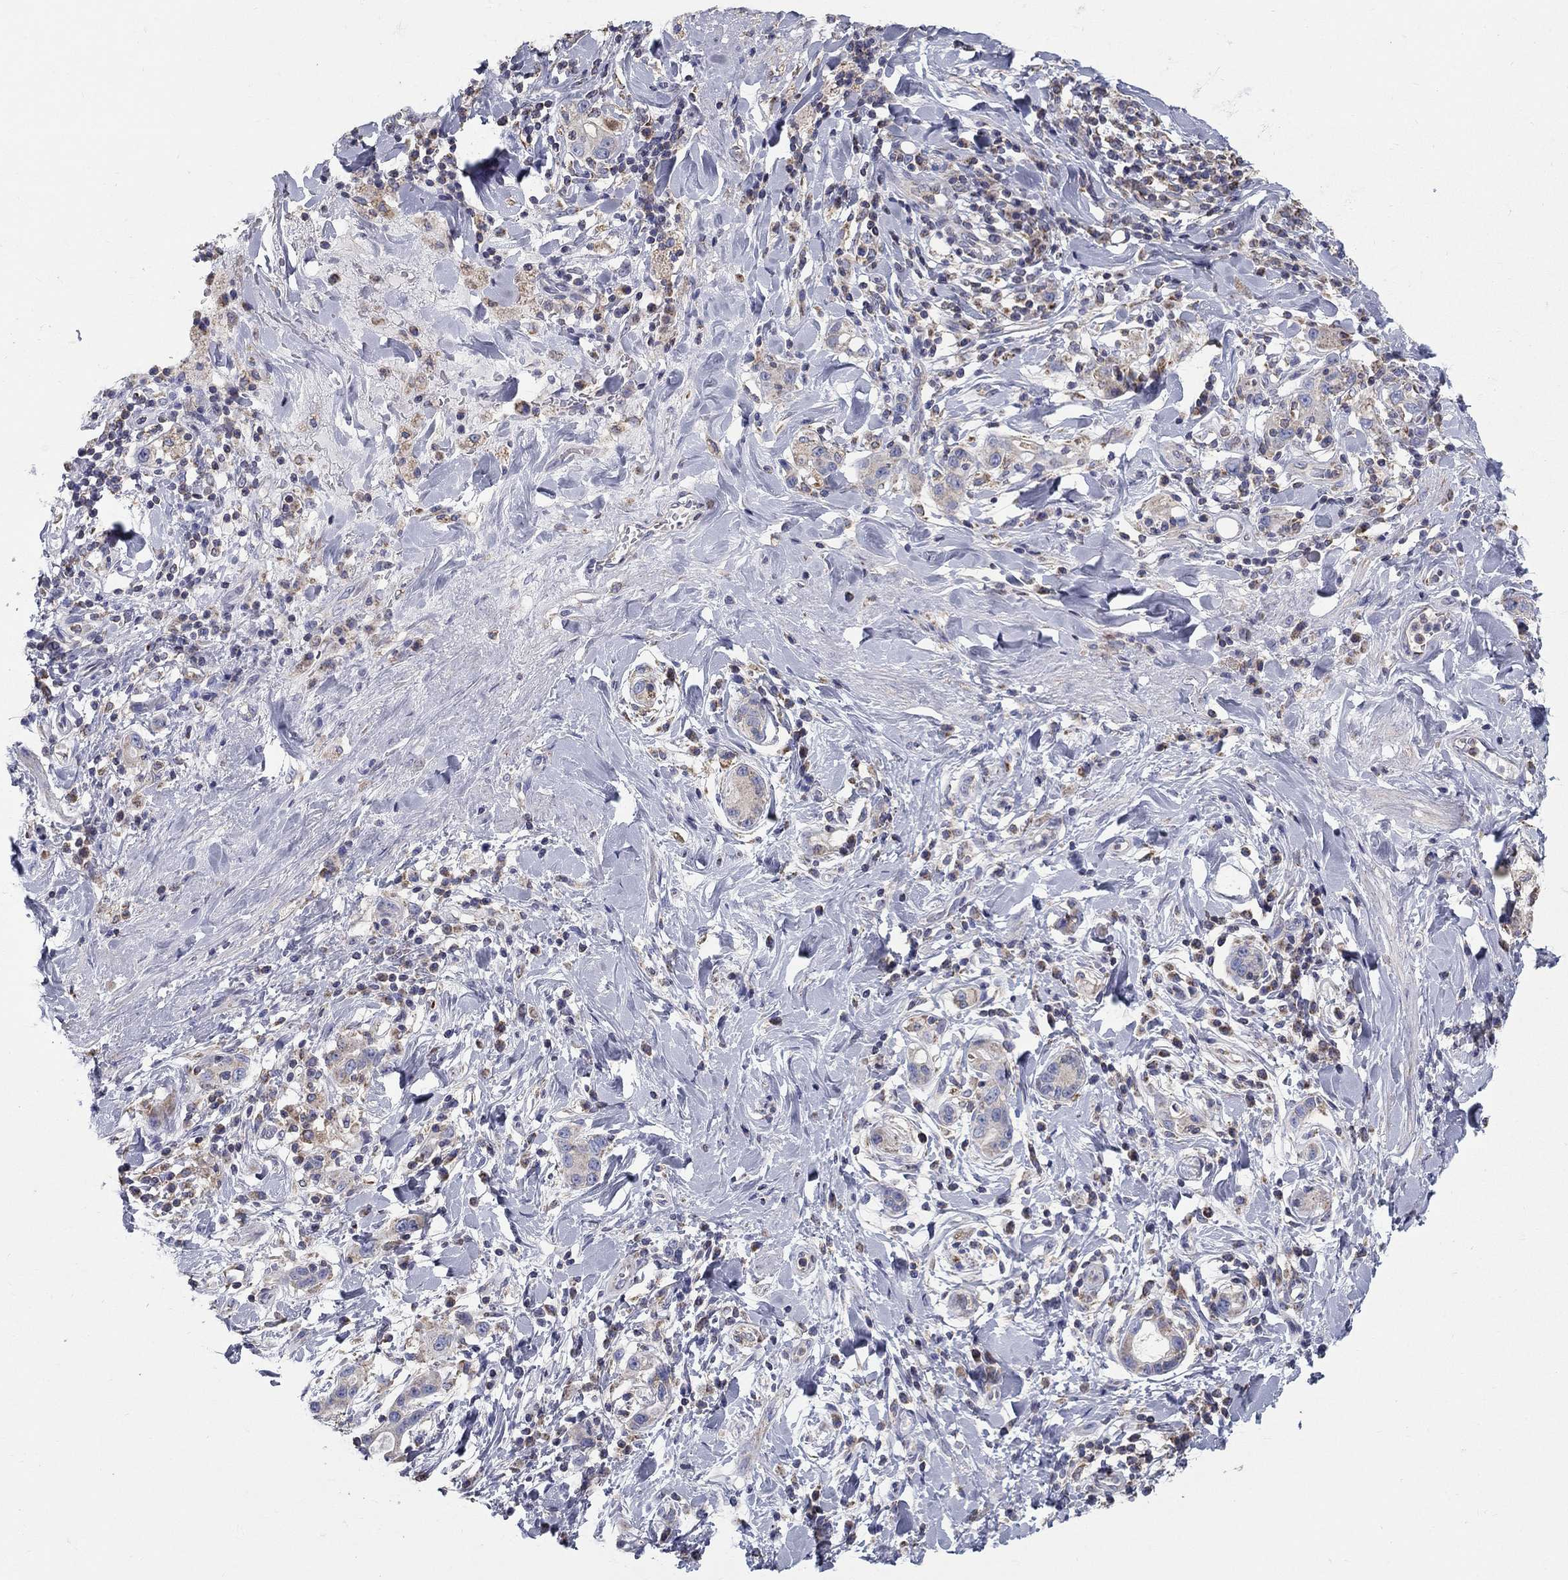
{"staining": {"intensity": "negative", "quantity": "none", "location": "none"}, "tissue": "stomach cancer", "cell_type": "Tumor cells", "image_type": "cancer", "snomed": [{"axis": "morphology", "description": "Adenocarcinoma, NOS"}, {"axis": "topography", "description": "Stomach"}], "caption": "The IHC photomicrograph has no significant staining in tumor cells of stomach cancer tissue.", "gene": "NME5", "patient": {"sex": "male", "age": 79}}